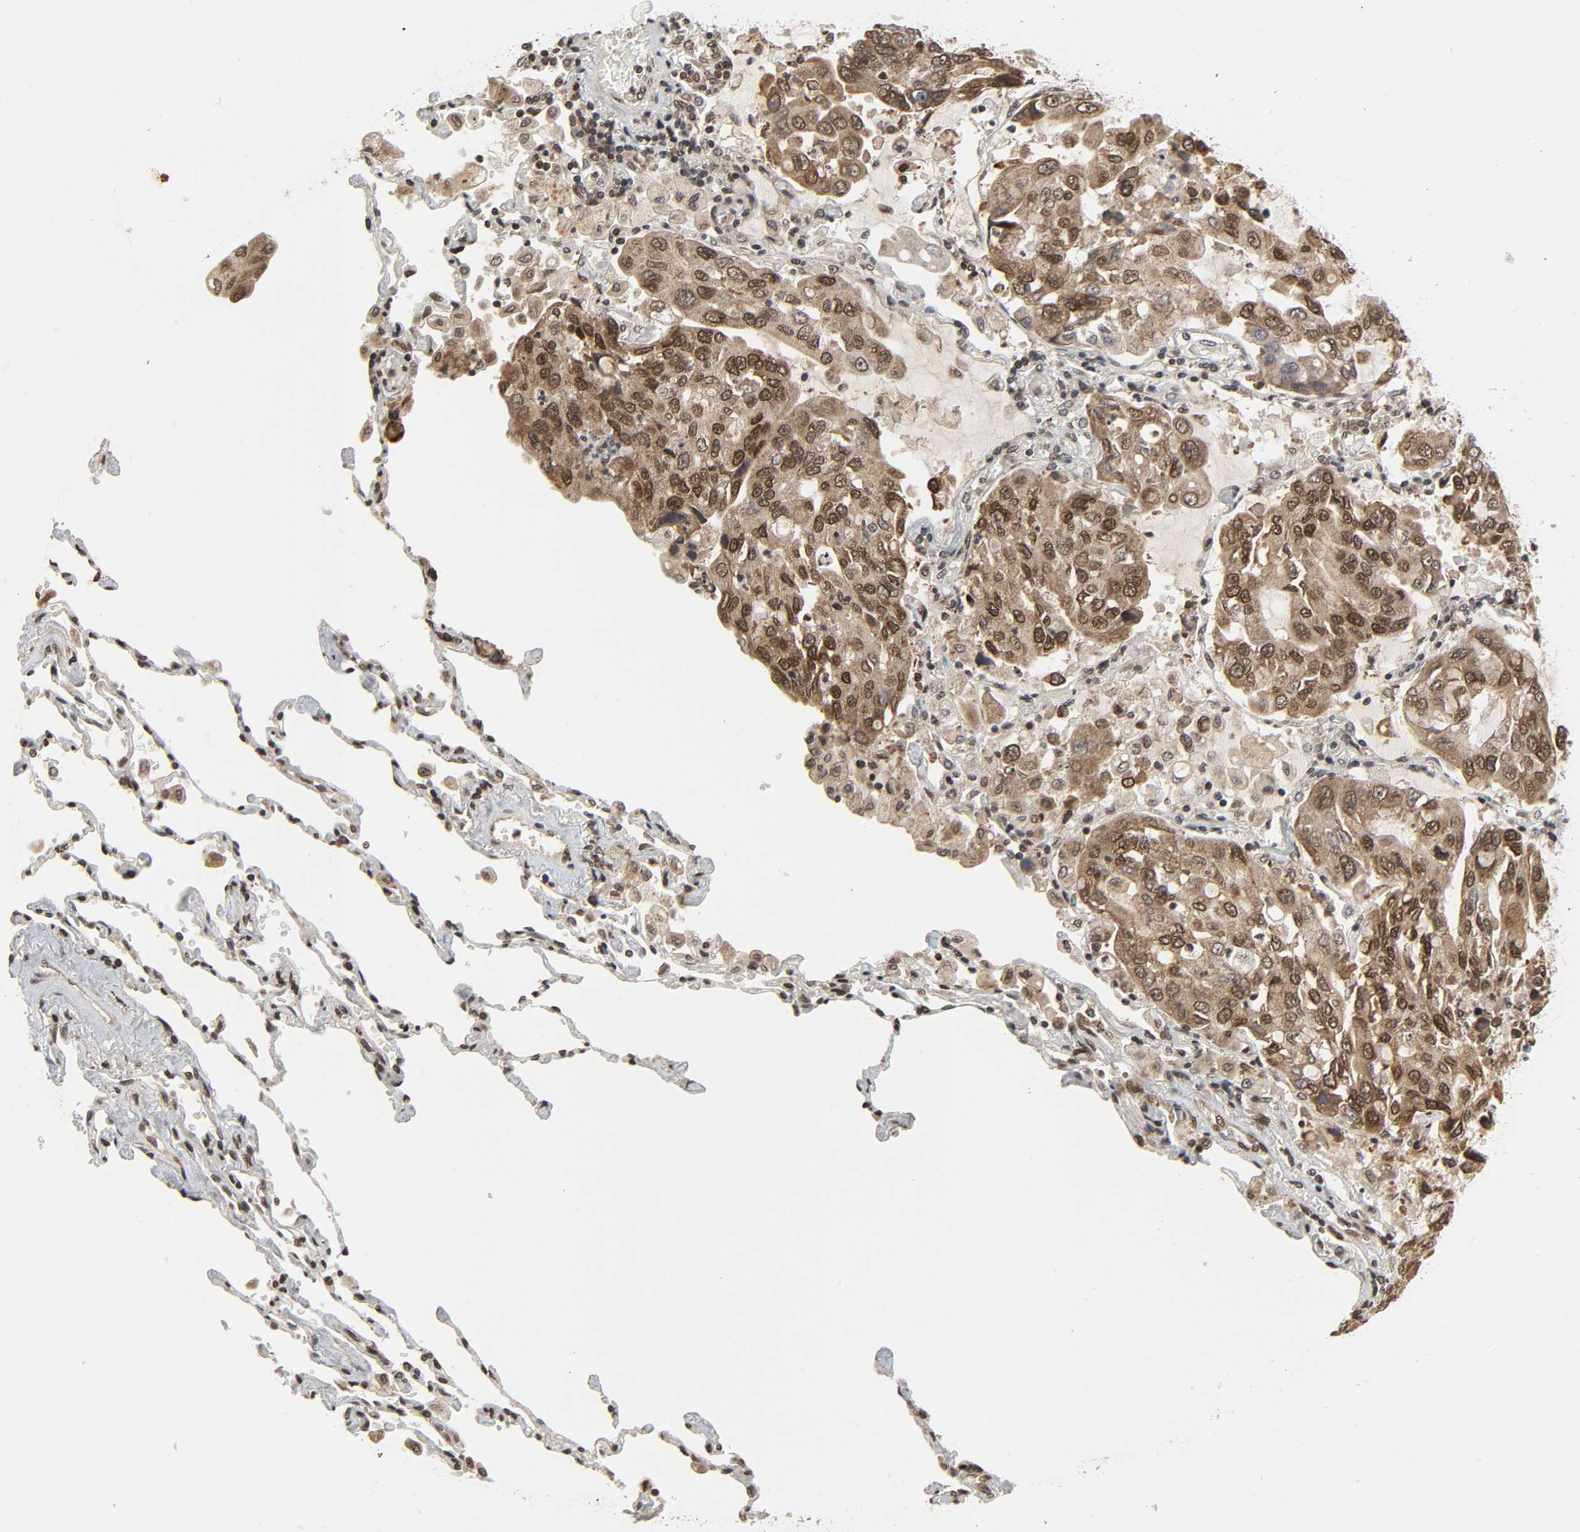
{"staining": {"intensity": "moderate", "quantity": ">75%", "location": "cytoplasmic/membranous,nuclear"}, "tissue": "lung cancer", "cell_type": "Tumor cells", "image_type": "cancer", "snomed": [{"axis": "morphology", "description": "Adenocarcinoma, NOS"}, {"axis": "topography", "description": "Lung"}], "caption": "DAB immunohistochemical staining of lung adenocarcinoma reveals moderate cytoplasmic/membranous and nuclear protein expression in approximately >75% of tumor cells.", "gene": "XRCC1", "patient": {"sex": "male", "age": 64}}